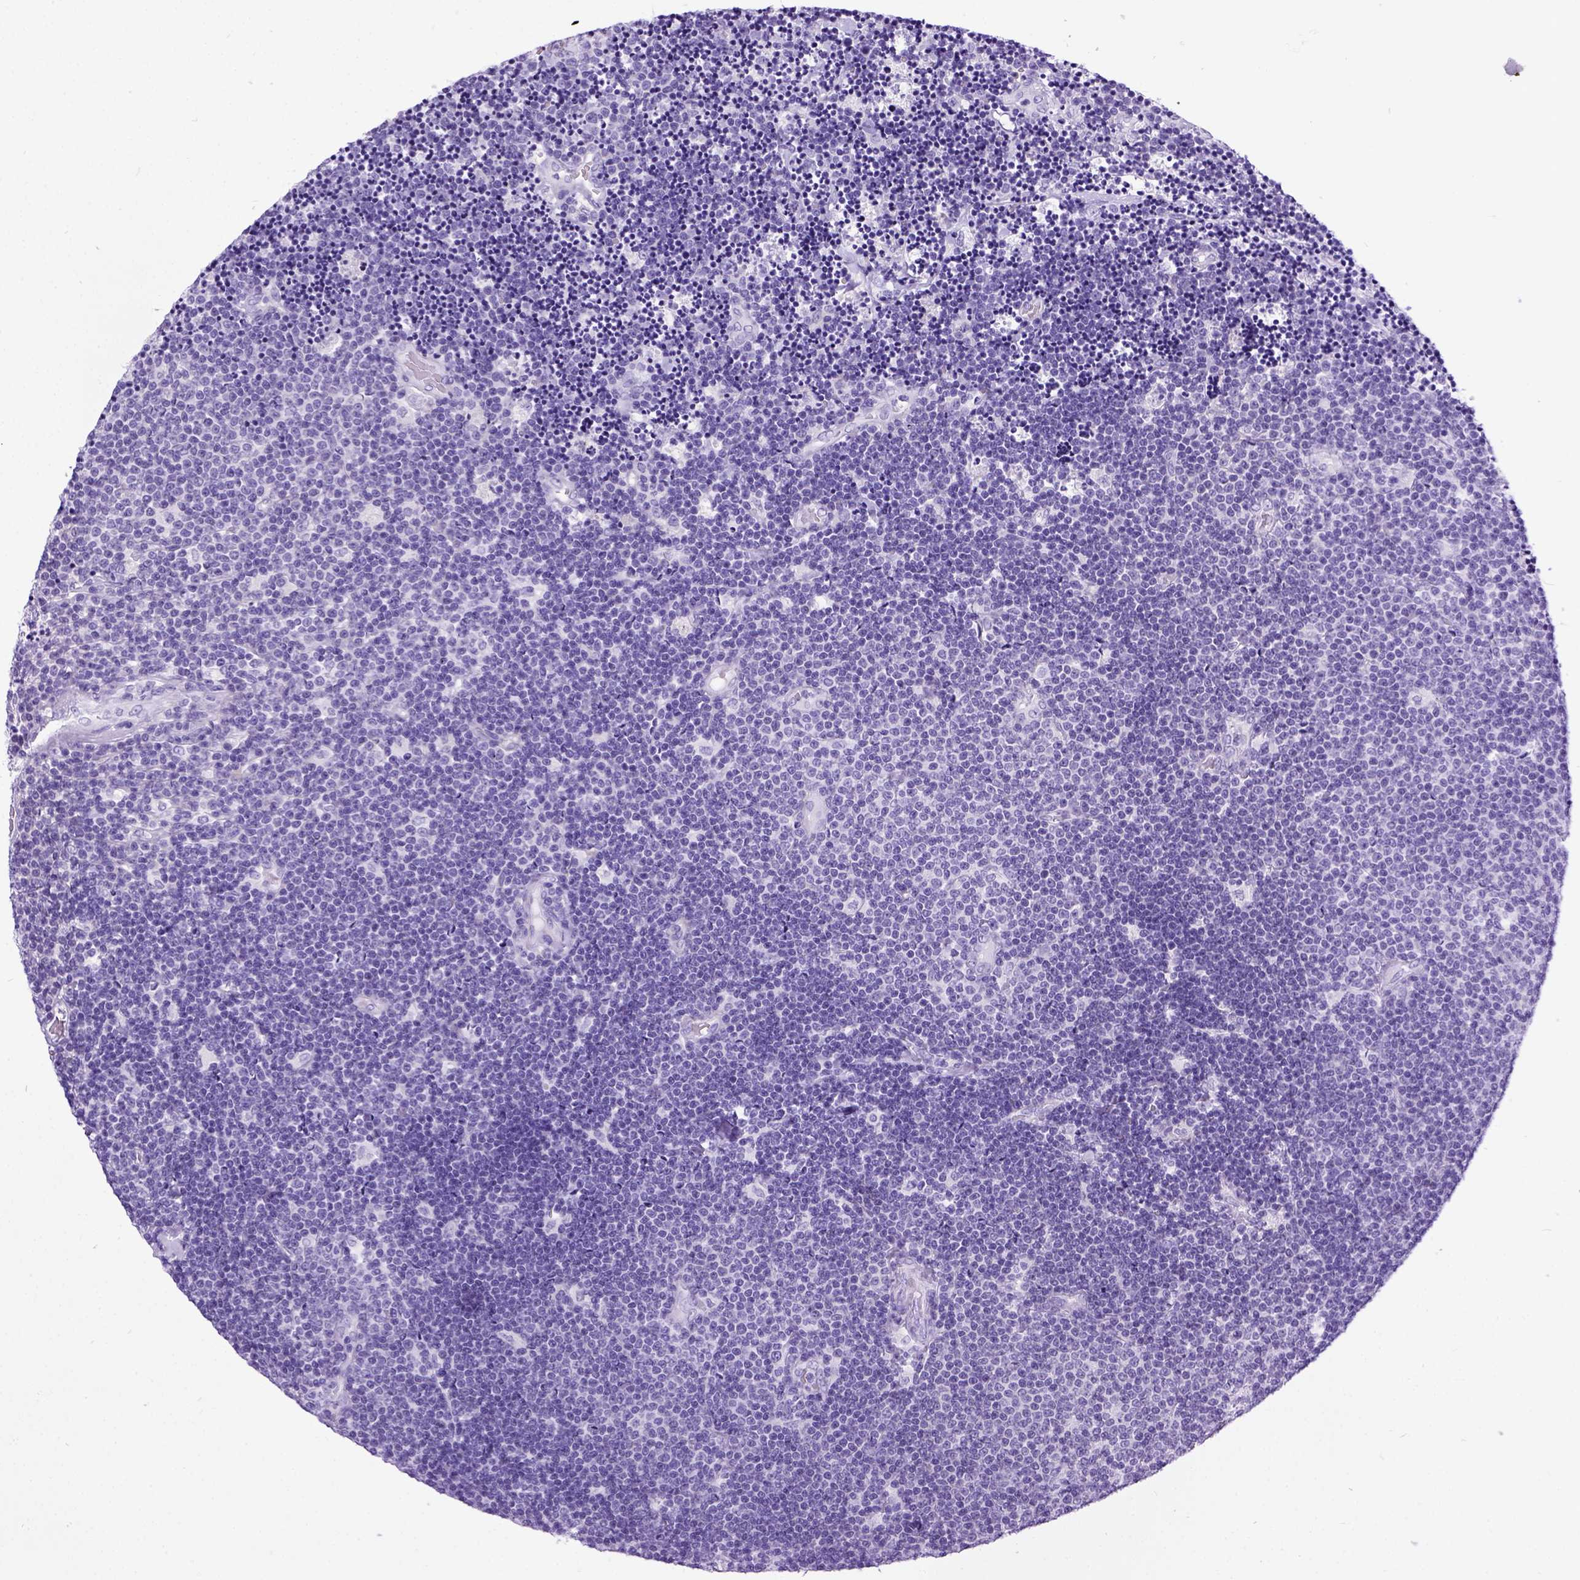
{"staining": {"intensity": "negative", "quantity": "none", "location": "none"}, "tissue": "lymphoma", "cell_type": "Tumor cells", "image_type": "cancer", "snomed": [{"axis": "morphology", "description": "Malignant lymphoma, non-Hodgkin's type, Low grade"}, {"axis": "topography", "description": "Brain"}], "caption": "Tumor cells are negative for protein expression in human lymphoma.", "gene": "IGF2", "patient": {"sex": "female", "age": 66}}